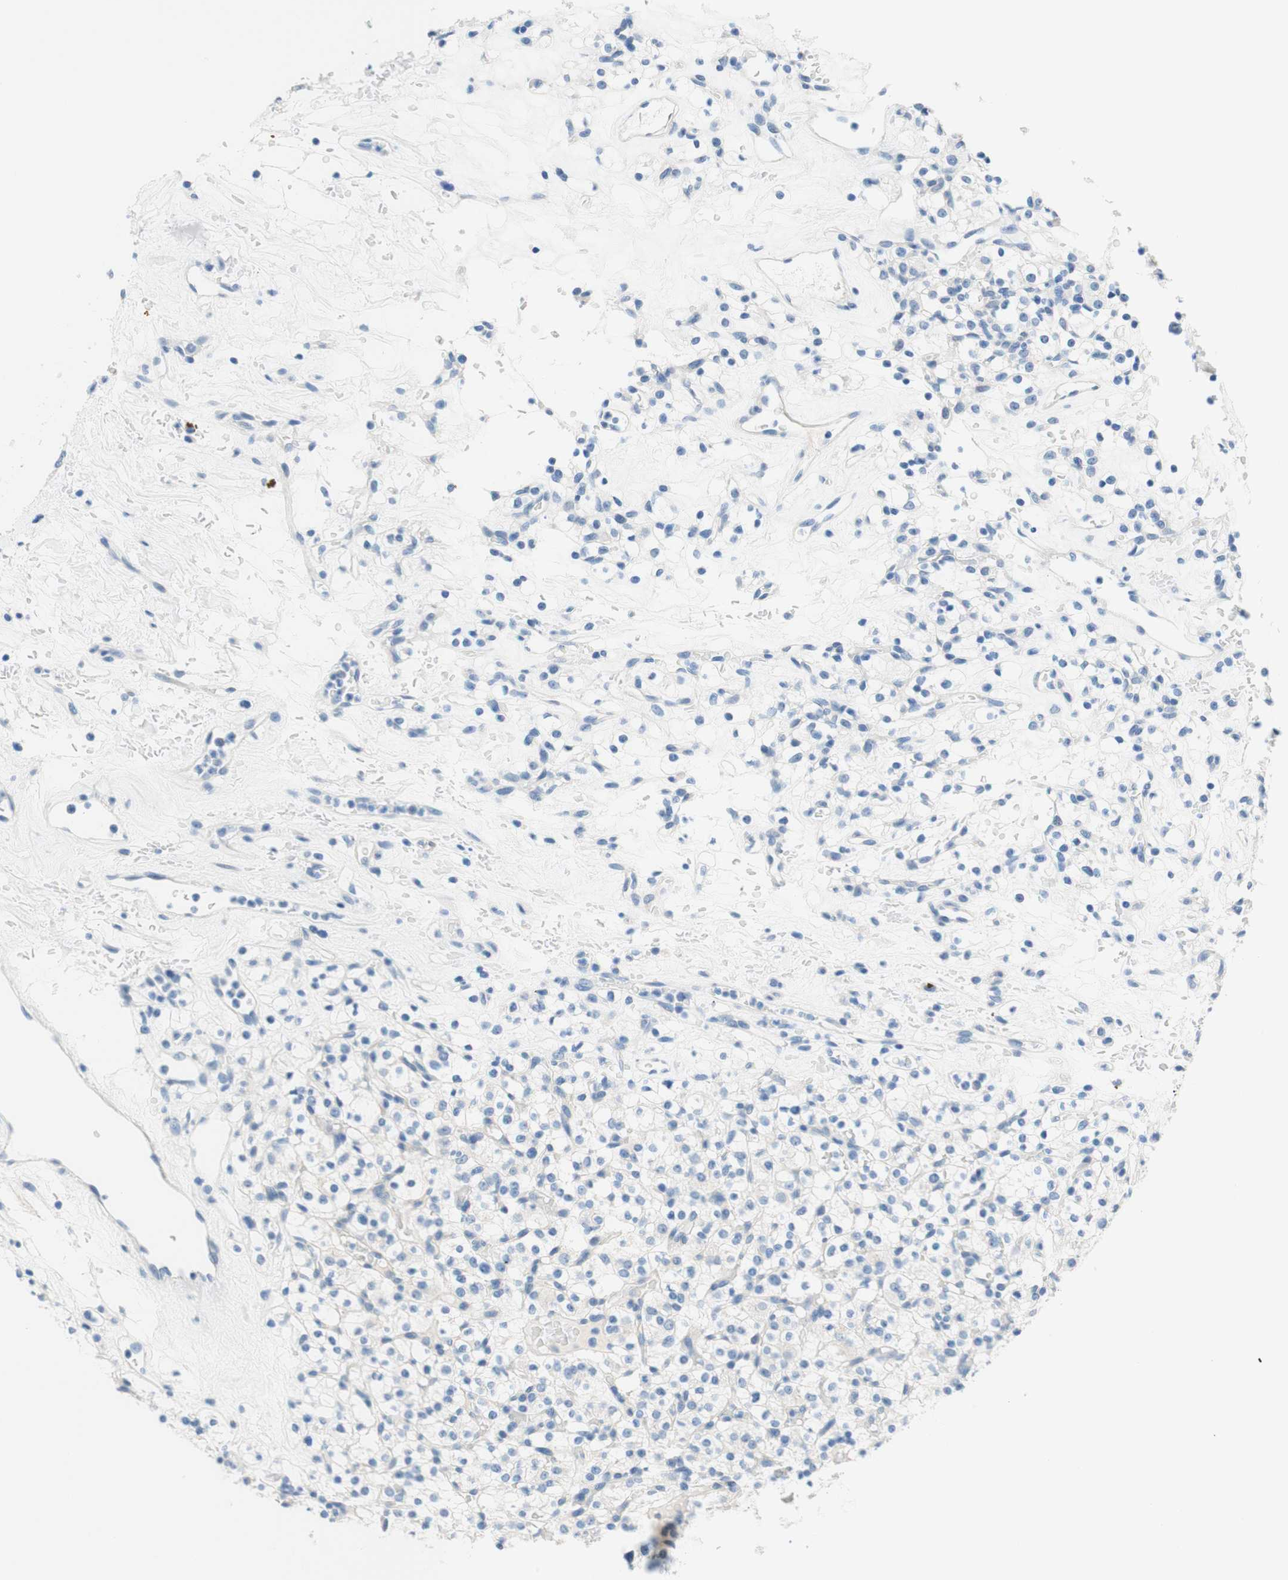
{"staining": {"intensity": "negative", "quantity": "none", "location": "none"}, "tissue": "renal cancer", "cell_type": "Tumor cells", "image_type": "cancer", "snomed": [{"axis": "morphology", "description": "Normal tissue, NOS"}, {"axis": "morphology", "description": "Adenocarcinoma, NOS"}, {"axis": "topography", "description": "Kidney"}], "caption": "Immunohistochemical staining of human renal cancer displays no significant staining in tumor cells.", "gene": "PASD1", "patient": {"sex": "female", "age": 72}}